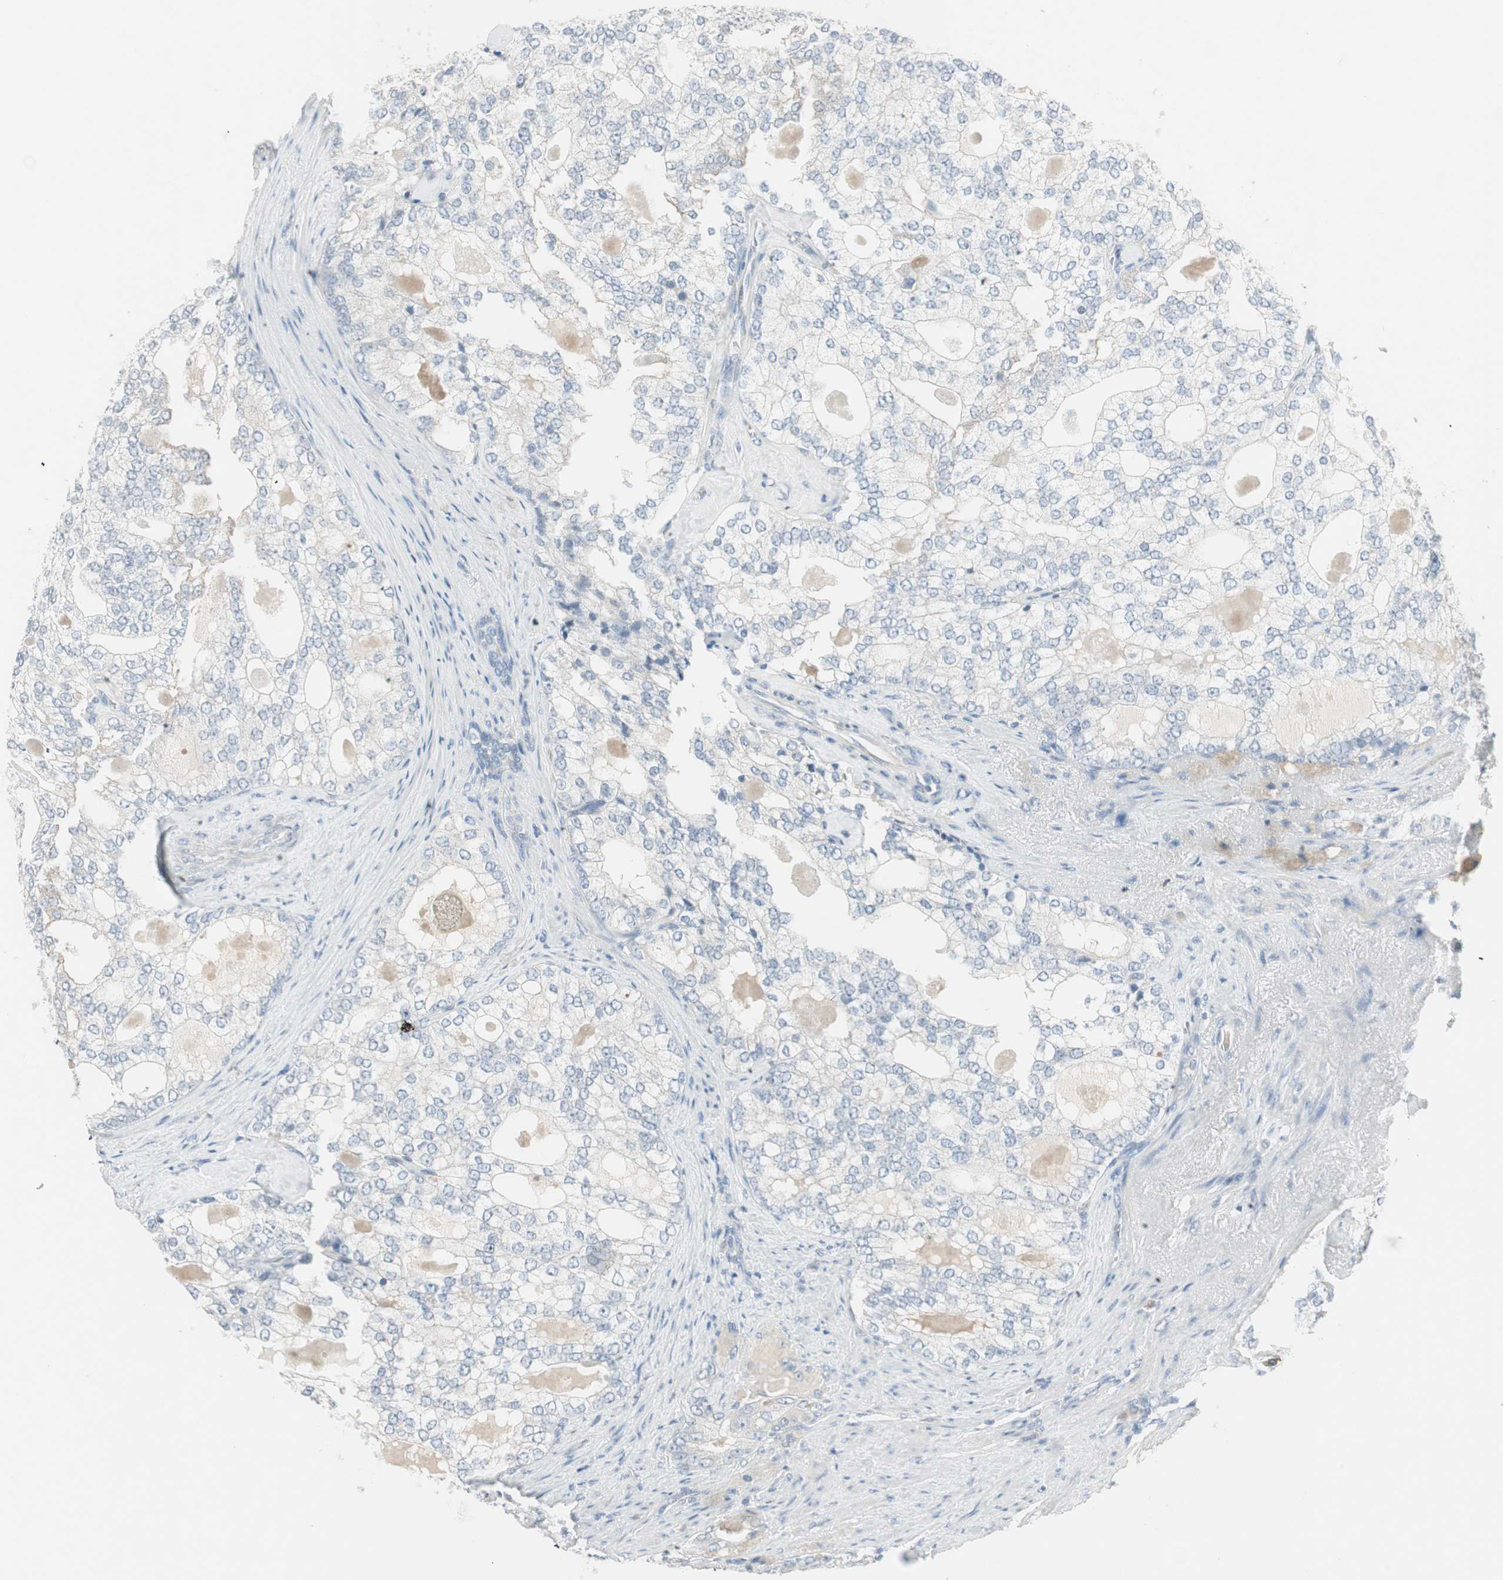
{"staining": {"intensity": "negative", "quantity": "none", "location": "none"}, "tissue": "prostate cancer", "cell_type": "Tumor cells", "image_type": "cancer", "snomed": [{"axis": "morphology", "description": "Adenocarcinoma, High grade"}, {"axis": "topography", "description": "Prostate"}], "caption": "Prostate cancer (high-grade adenocarcinoma) was stained to show a protein in brown. There is no significant expression in tumor cells.", "gene": "ITLN2", "patient": {"sex": "male", "age": 66}}